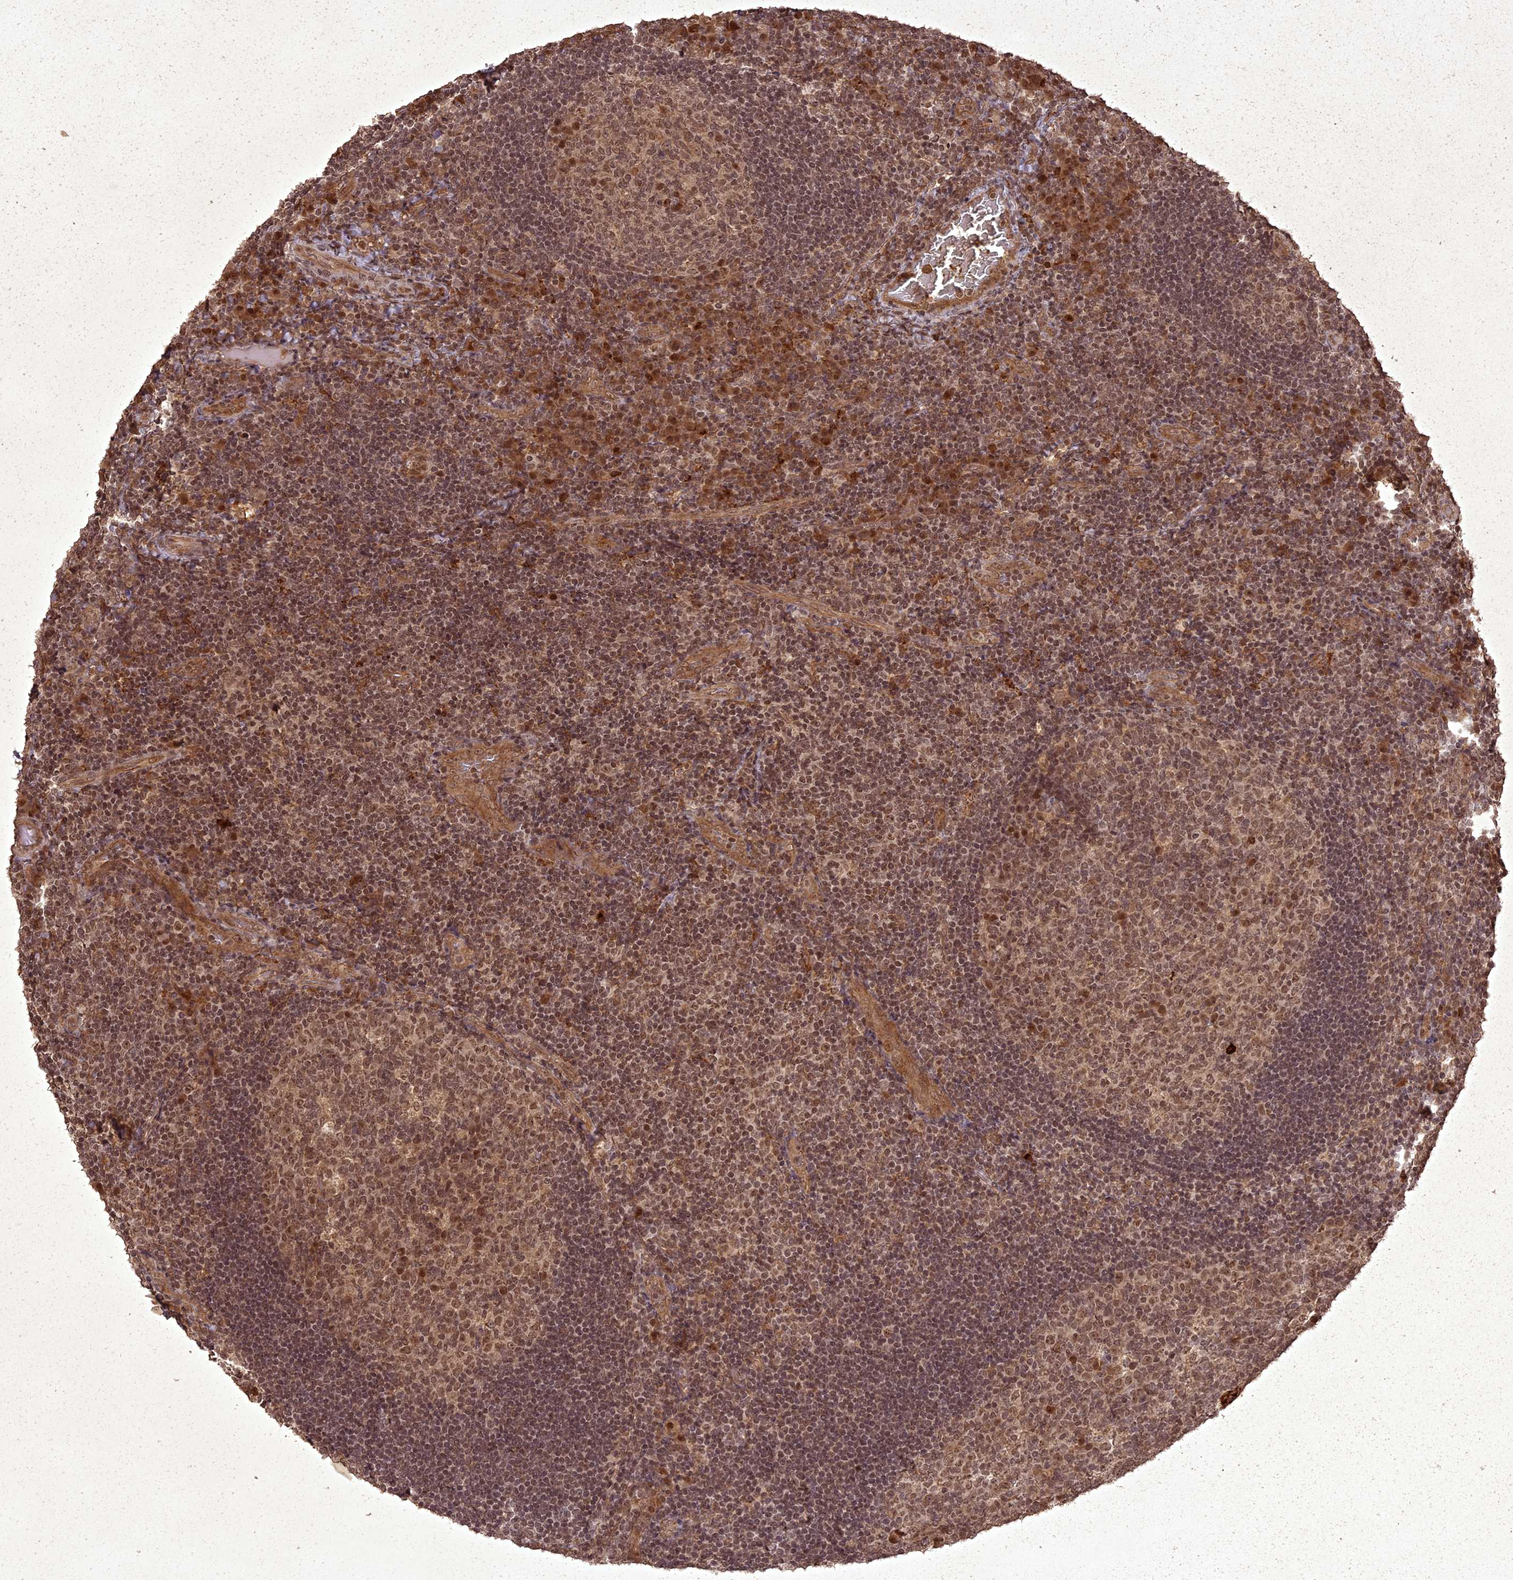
{"staining": {"intensity": "moderate", "quantity": ">75%", "location": "cytoplasmic/membranous,nuclear"}, "tissue": "tonsil", "cell_type": "Germinal center cells", "image_type": "normal", "snomed": [{"axis": "morphology", "description": "Normal tissue, NOS"}, {"axis": "topography", "description": "Tonsil"}], "caption": "Human tonsil stained for a protein (brown) demonstrates moderate cytoplasmic/membranous,nuclear positive positivity in approximately >75% of germinal center cells.", "gene": "ING5", "patient": {"sex": "male", "age": 17}}